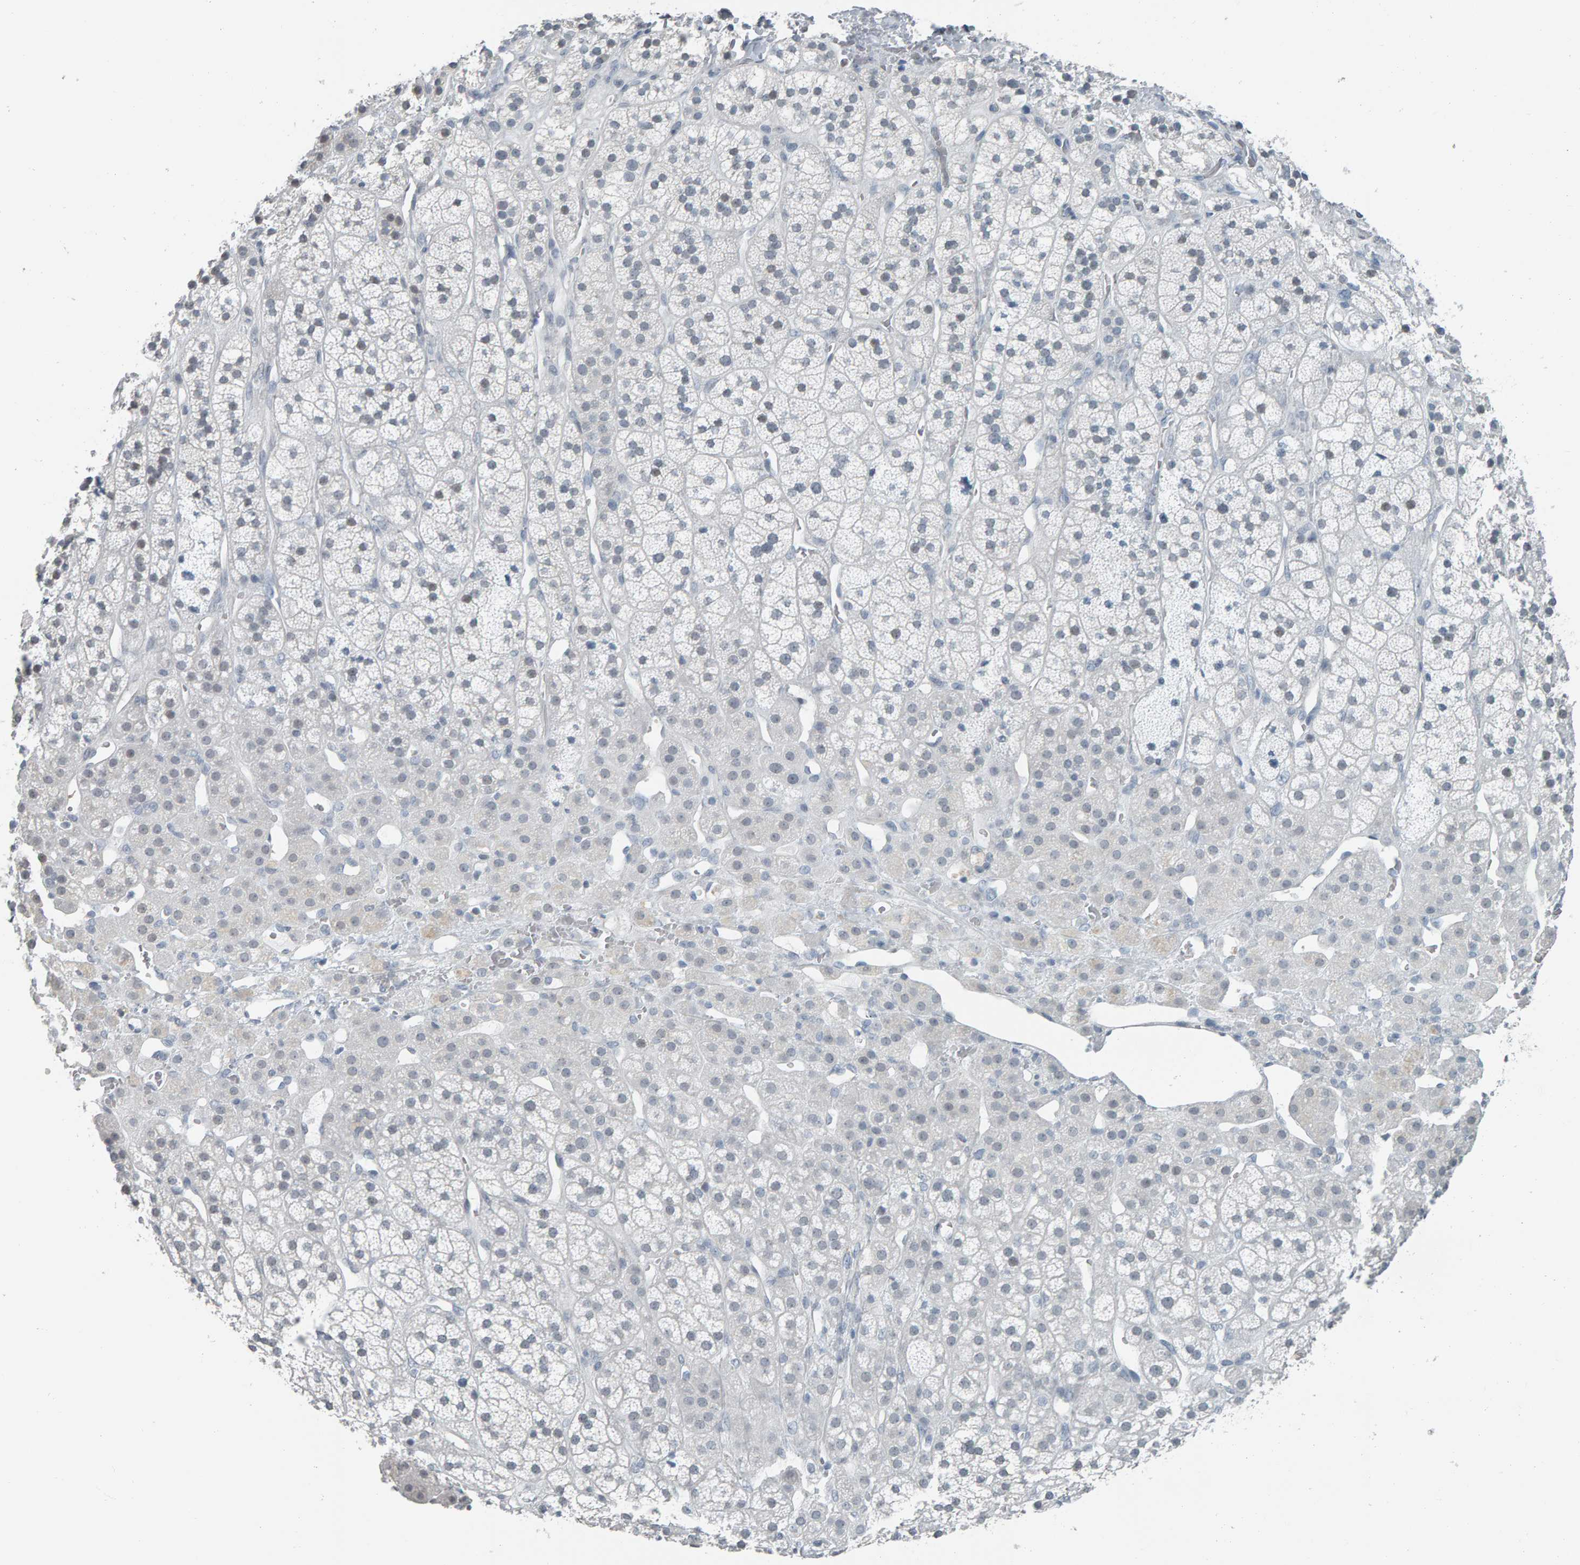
{"staining": {"intensity": "negative", "quantity": "none", "location": "none"}, "tissue": "adrenal gland", "cell_type": "Glandular cells", "image_type": "normal", "snomed": [{"axis": "morphology", "description": "Normal tissue, NOS"}, {"axis": "topography", "description": "Adrenal gland"}], "caption": "IHC photomicrograph of benign adrenal gland stained for a protein (brown), which exhibits no expression in glandular cells.", "gene": "PYY", "patient": {"sex": "male", "age": 56}}